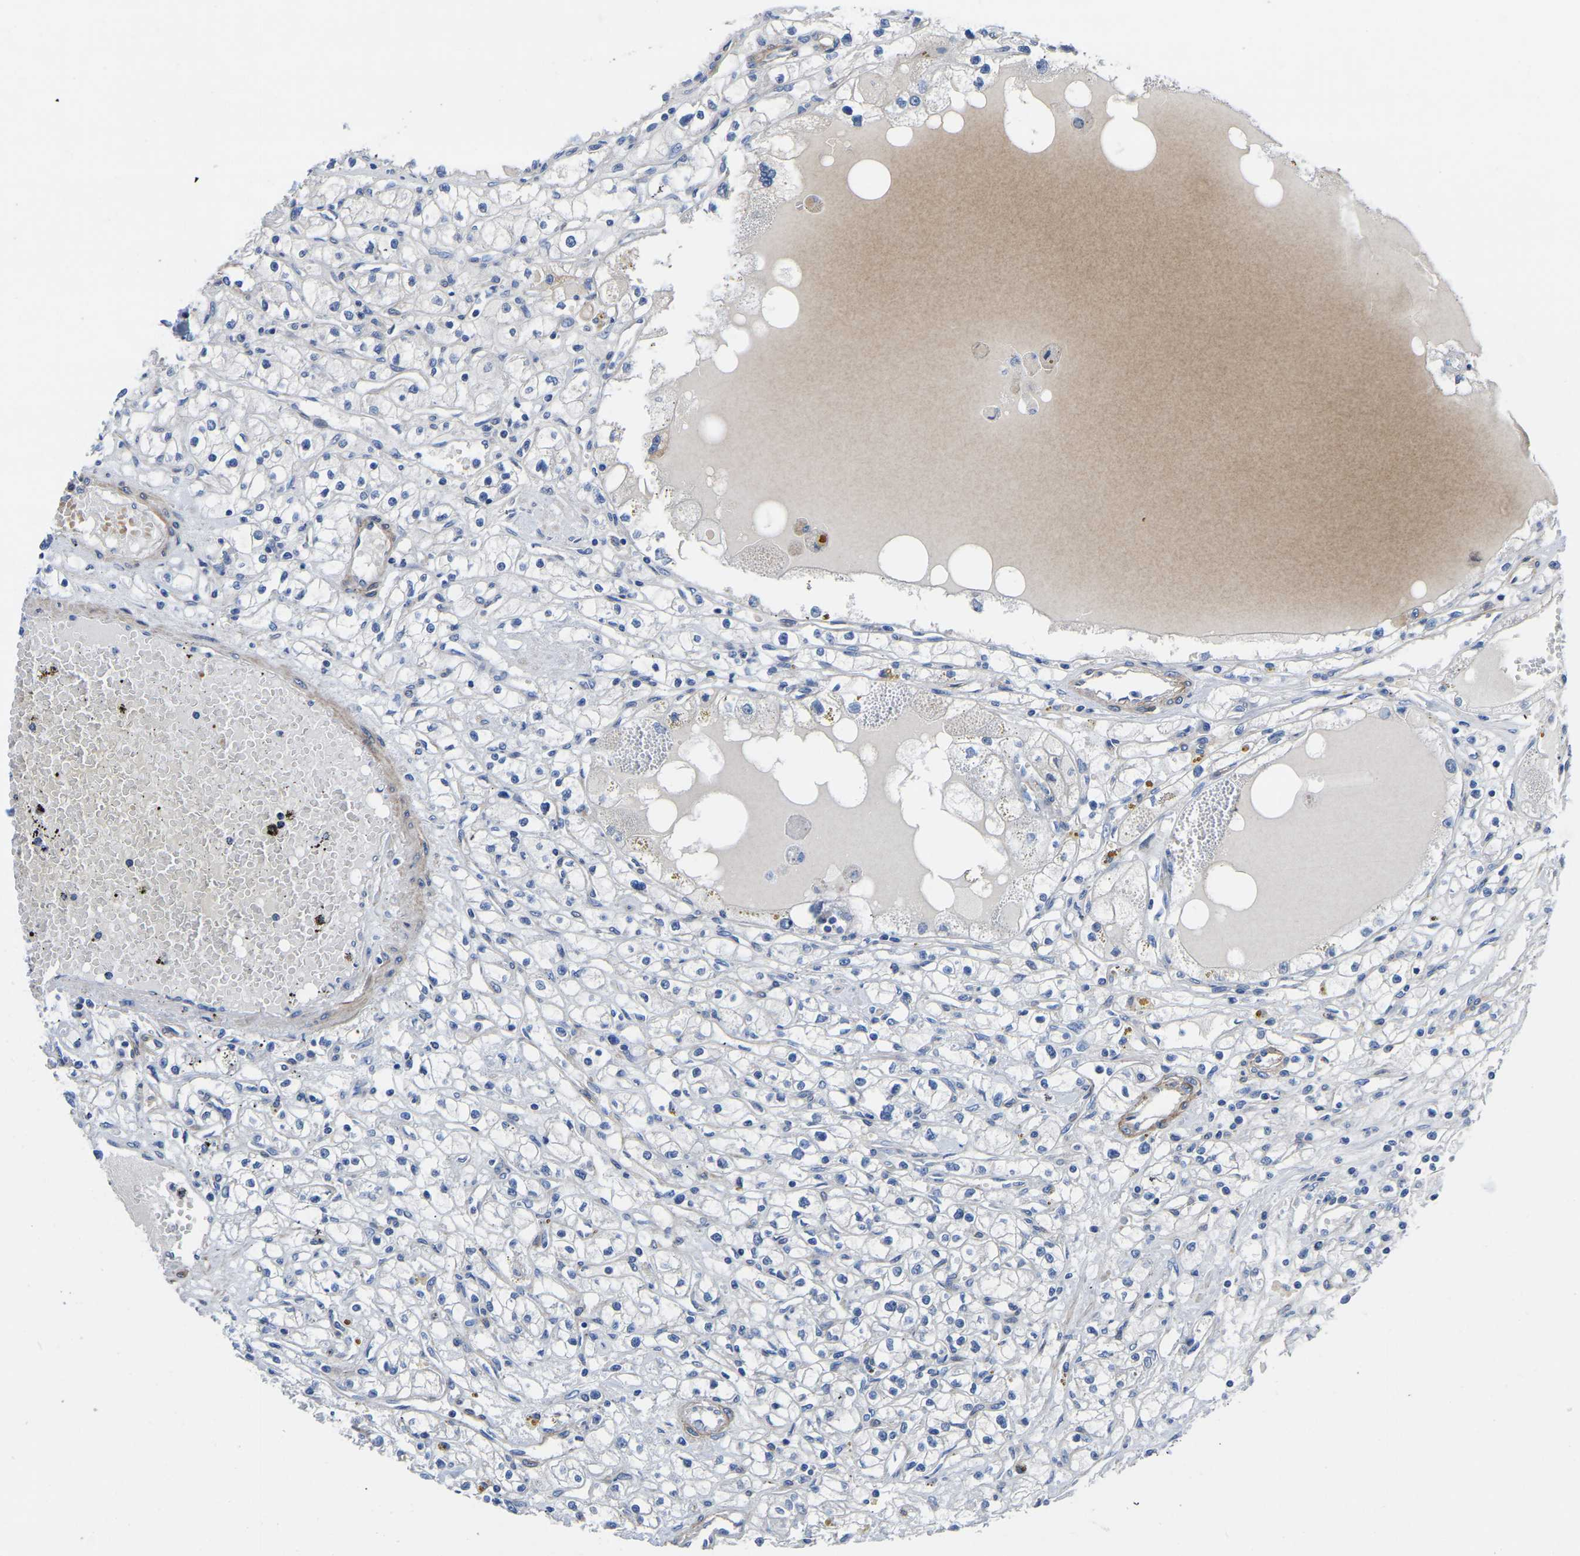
{"staining": {"intensity": "negative", "quantity": "none", "location": "none"}, "tissue": "renal cancer", "cell_type": "Tumor cells", "image_type": "cancer", "snomed": [{"axis": "morphology", "description": "Adenocarcinoma, NOS"}, {"axis": "topography", "description": "Kidney"}], "caption": "A high-resolution image shows immunohistochemistry (IHC) staining of renal adenocarcinoma, which reveals no significant positivity in tumor cells.", "gene": "SLC45A3", "patient": {"sex": "male", "age": 56}}